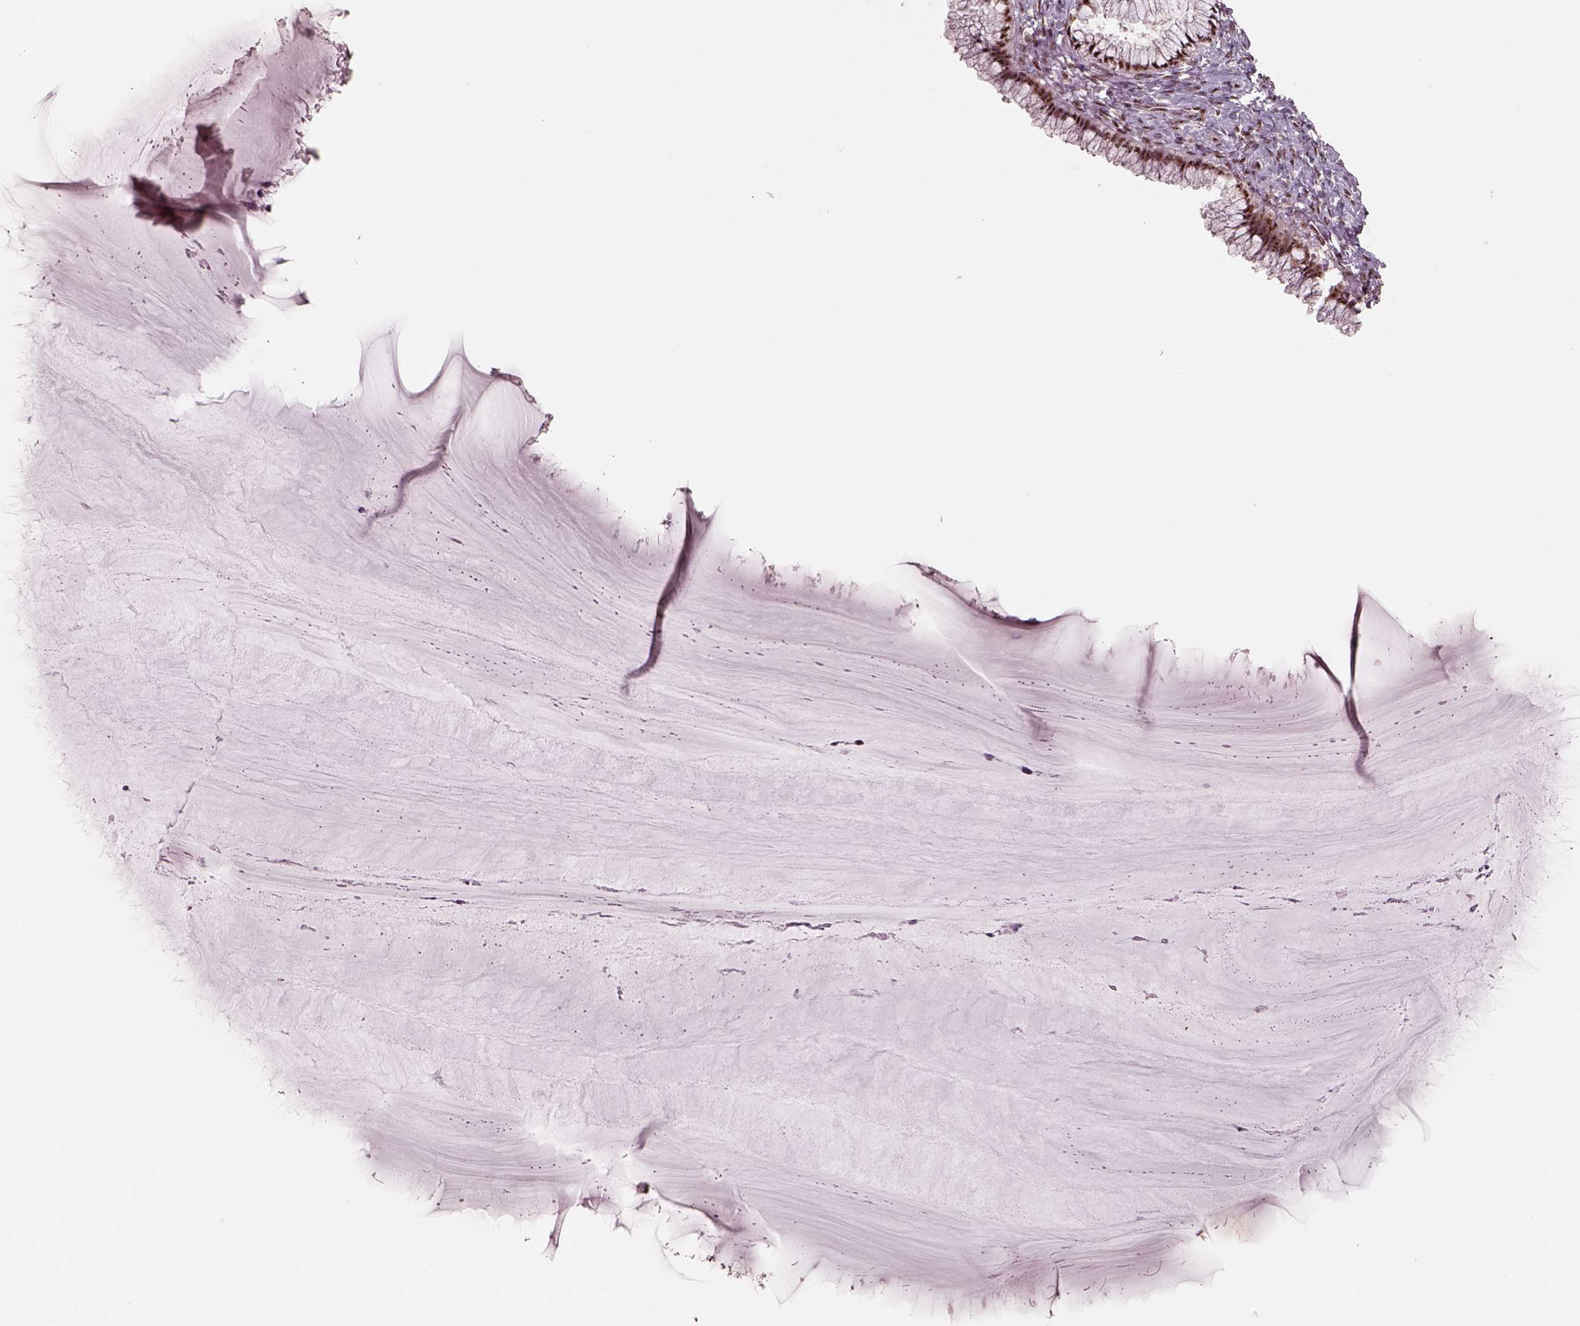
{"staining": {"intensity": "strong", "quantity": ">75%", "location": "nuclear"}, "tissue": "cervix", "cell_type": "Glandular cells", "image_type": "normal", "snomed": [{"axis": "morphology", "description": "Normal tissue, NOS"}, {"axis": "topography", "description": "Cervix"}], "caption": "Immunohistochemistry (IHC) micrograph of benign cervix: human cervix stained using immunohistochemistry (IHC) exhibits high levels of strong protein expression localized specifically in the nuclear of glandular cells, appearing as a nuclear brown color.", "gene": "ATXN7L3", "patient": {"sex": "female", "age": 37}}